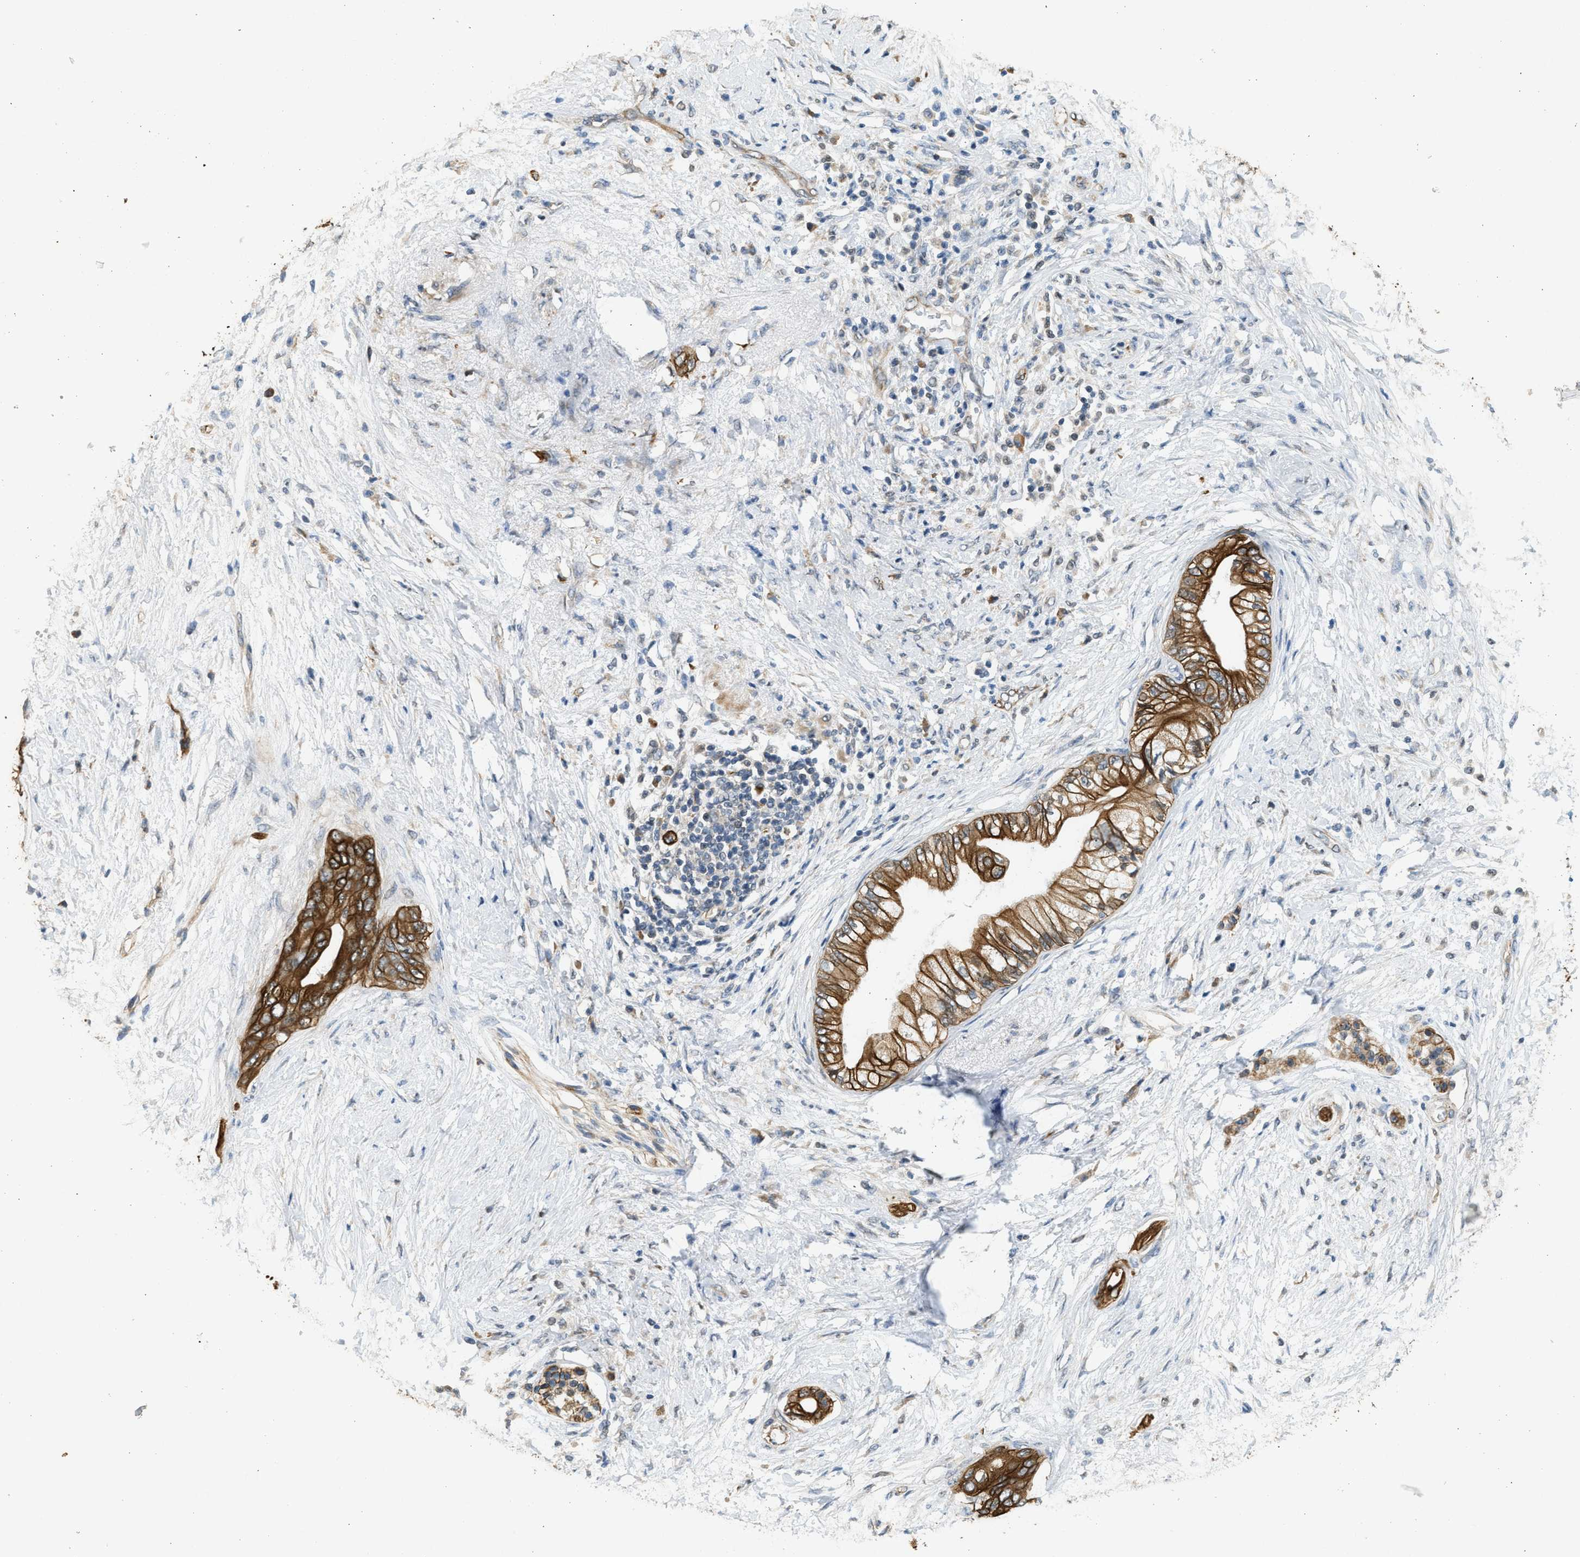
{"staining": {"intensity": "strong", "quantity": ">75%", "location": "cytoplasmic/membranous"}, "tissue": "pancreatic cancer", "cell_type": "Tumor cells", "image_type": "cancer", "snomed": [{"axis": "morphology", "description": "Normal tissue, NOS"}, {"axis": "morphology", "description": "Adenocarcinoma, NOS"}, {"axis": "topography", "description": "Pancreas"}, {"axis": "topography", "description": "Duodenum"}], "caption": "Strong cytoplasmic/membranous staining is seen in about >75% of tumor cells in adenocarcinoma (pancreatic). The protein is stained brown, and the nuclei are stained in blue (DAB IHC with brightfield microscopy, high magnification).", "gene": "PCLO", "patient": {"sex": "female", "age": 60}}